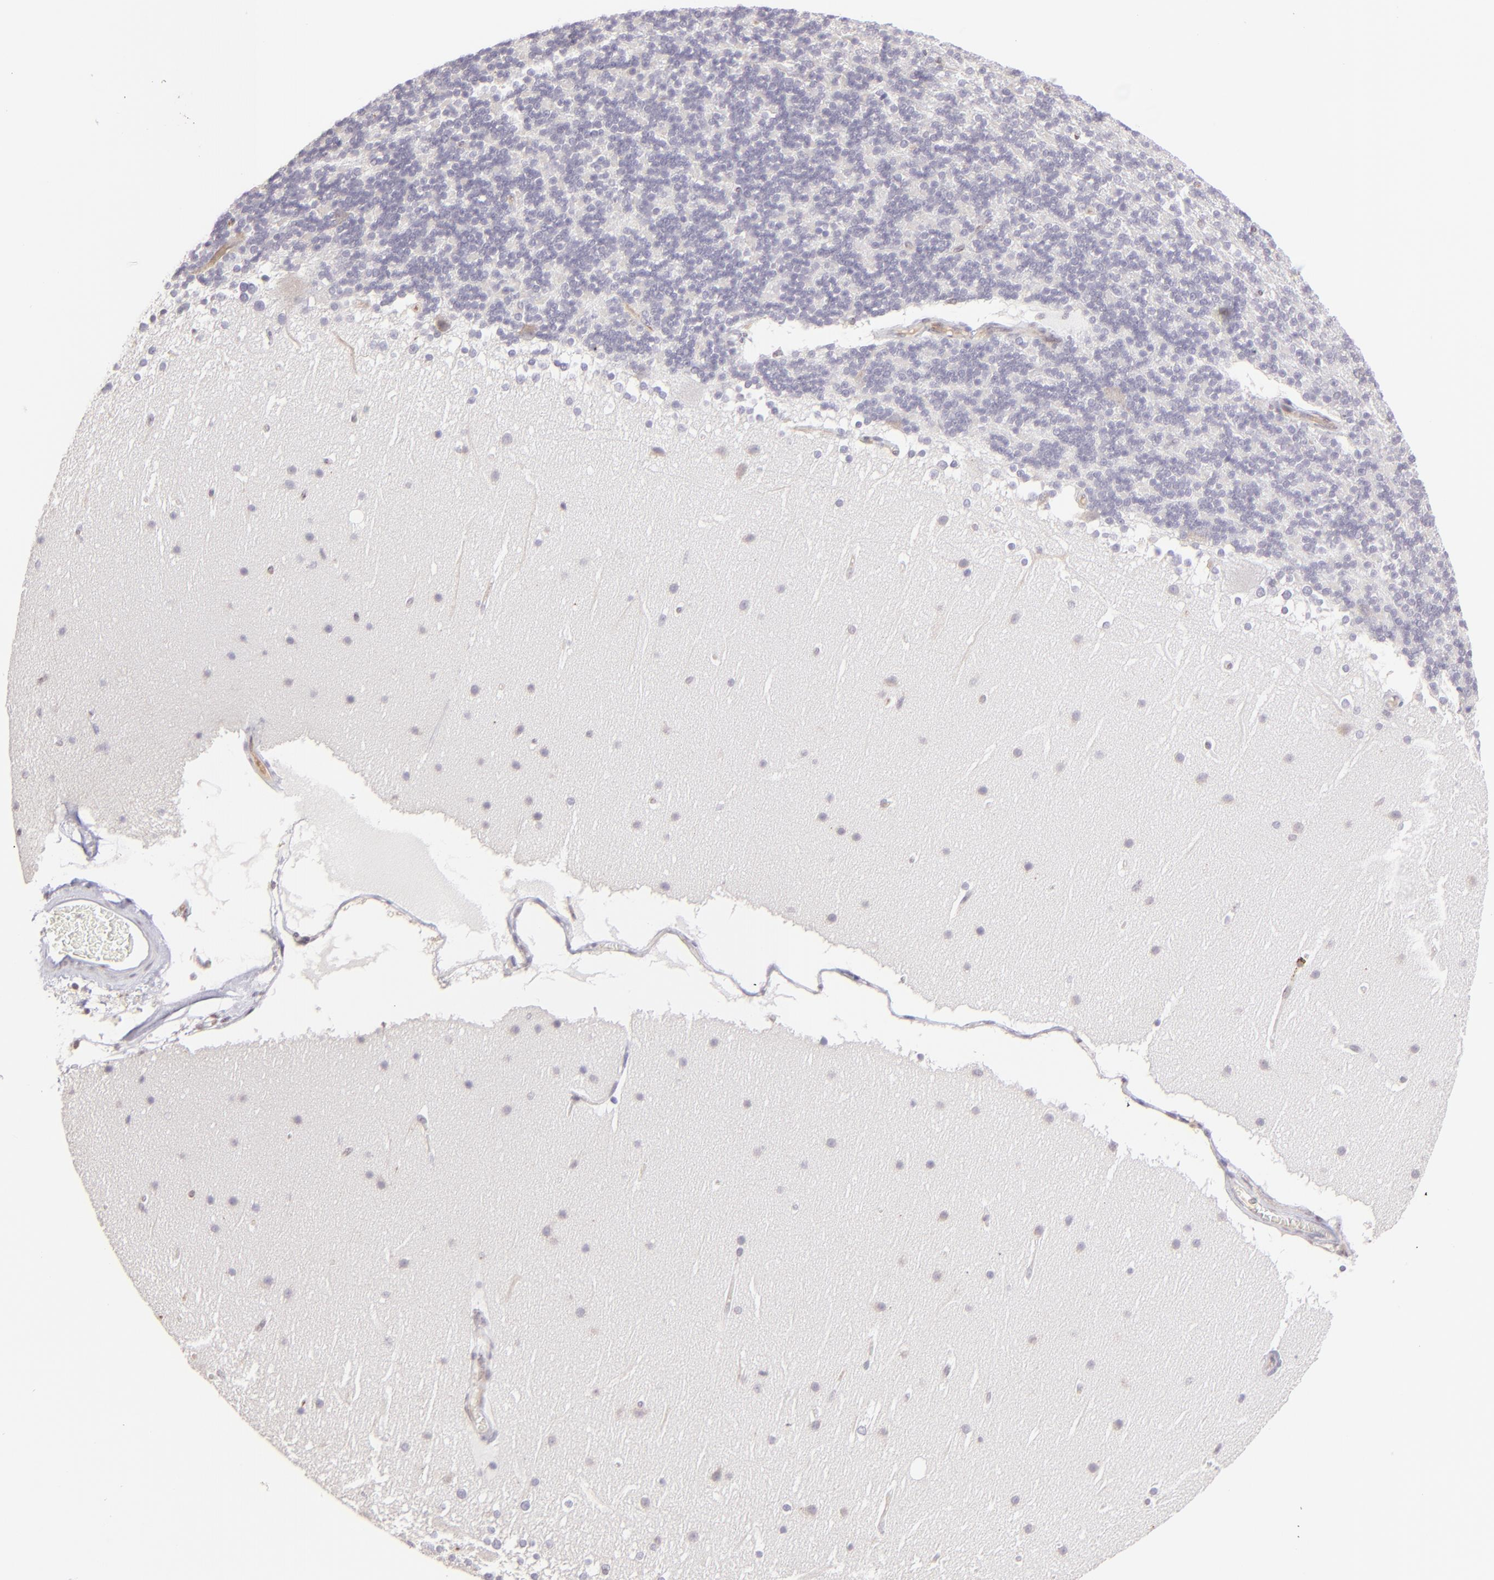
{"staining": {"intensity": "negative", "quantity": "none", "location": "none"}, "tissue": "cerebellum", "cell_type": "Cells in granular layer", "image_type": "normal", "snomed": [{"axis": "morphology", "description": "Normal tissue, NOS"}, {"axis": "topography", "description": "Cerebellum"}], "caption": "IHC image of unremarkable cerebellum: human cerebellum stained with DAB displays no significant protein expression in cells in granular layer.", "gene": "MAGEA1", "patient": {"sex": "female", "age": 19}}